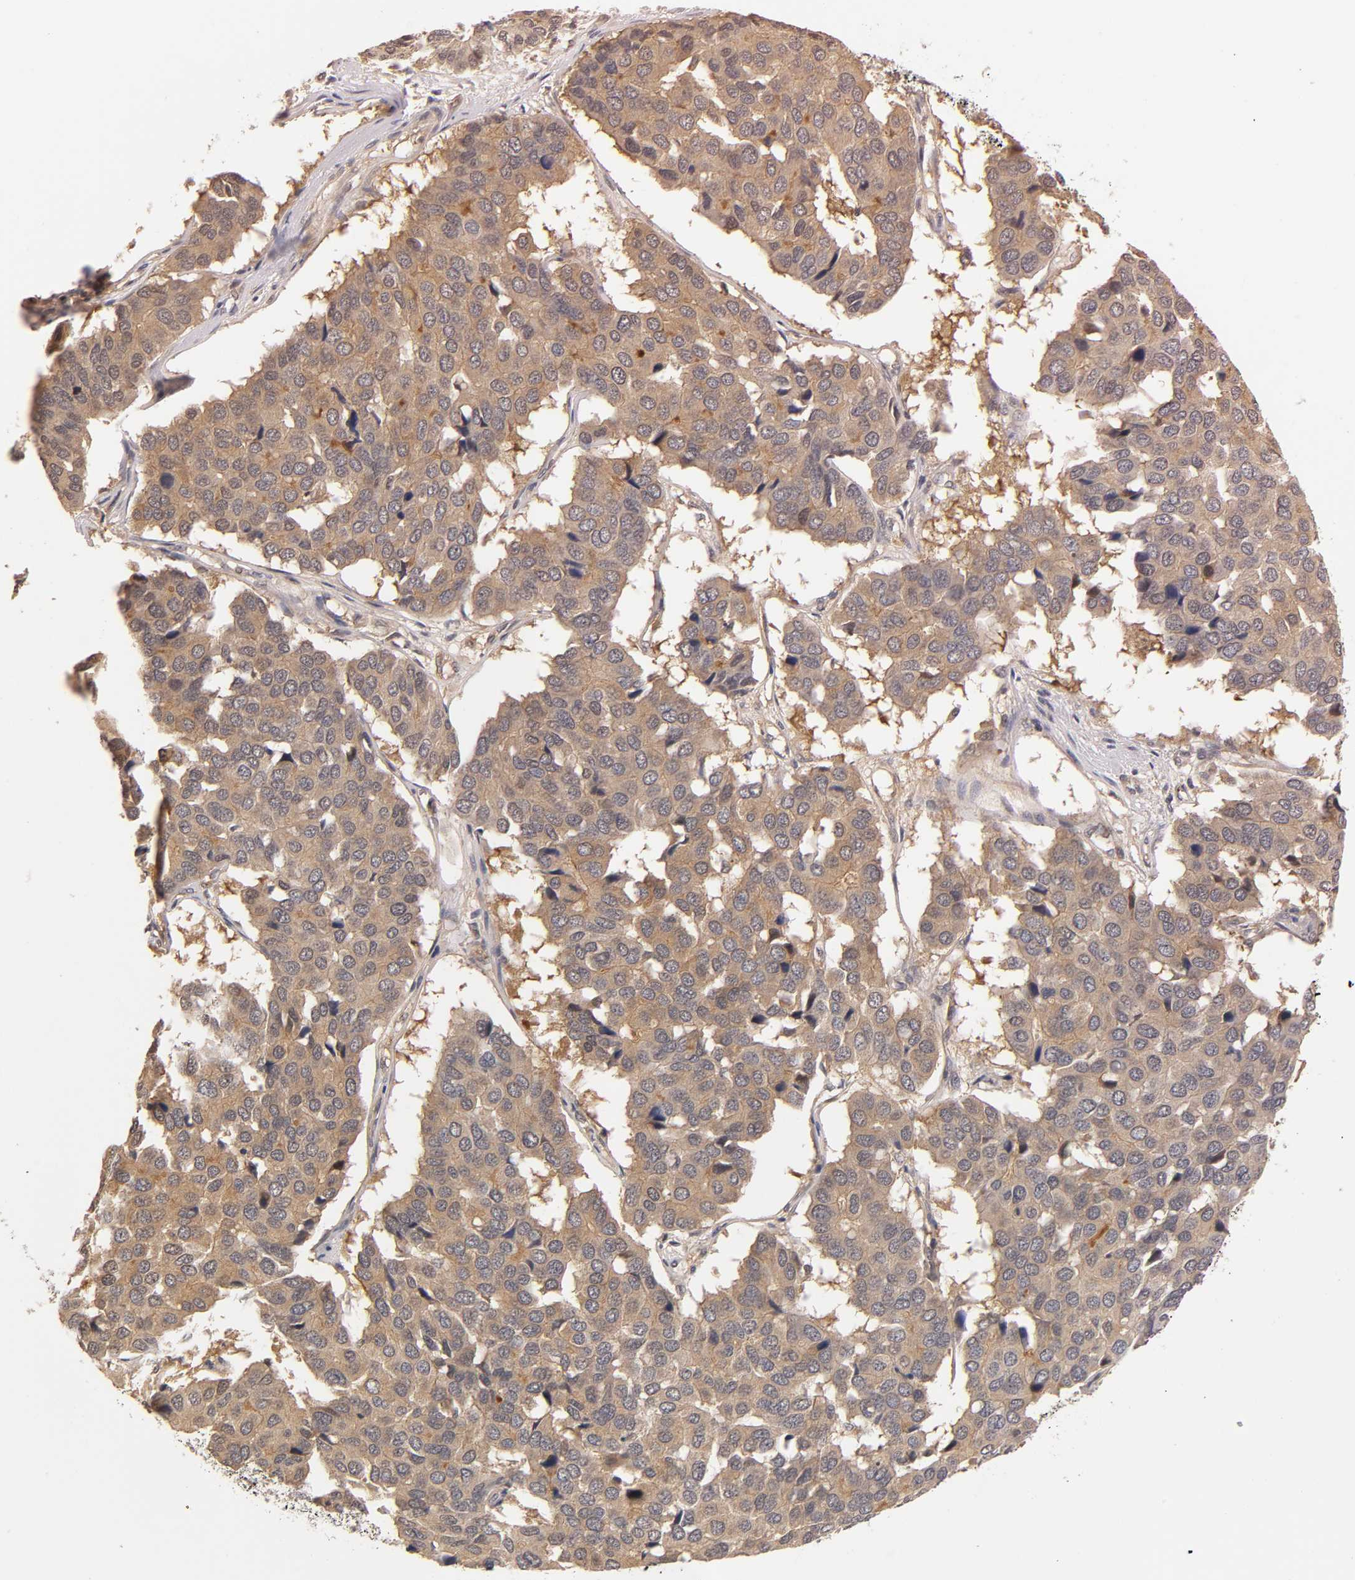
{"staining": {"intensity": "weak", "quantity": ">75%", "location": "cytoplasmic/membranous"}, "tissue": "pancreatic cancer", "cell_type": "Tumor cells", "image_type": "cancer", "snomed": [{"axis": "morphology", "description": "Adenocarcinoma, NOS"}, {"axis": "topography", "description": "Pancreas"}], "caption": "Brown immunohistochemical staining in human pancreatic adenocarcinoma shows weak cytoplasmic/membranous staining in about >75% of tumor cells.", "gene": "PDE5A", "patient": {"sex": "male", "age": 50}}